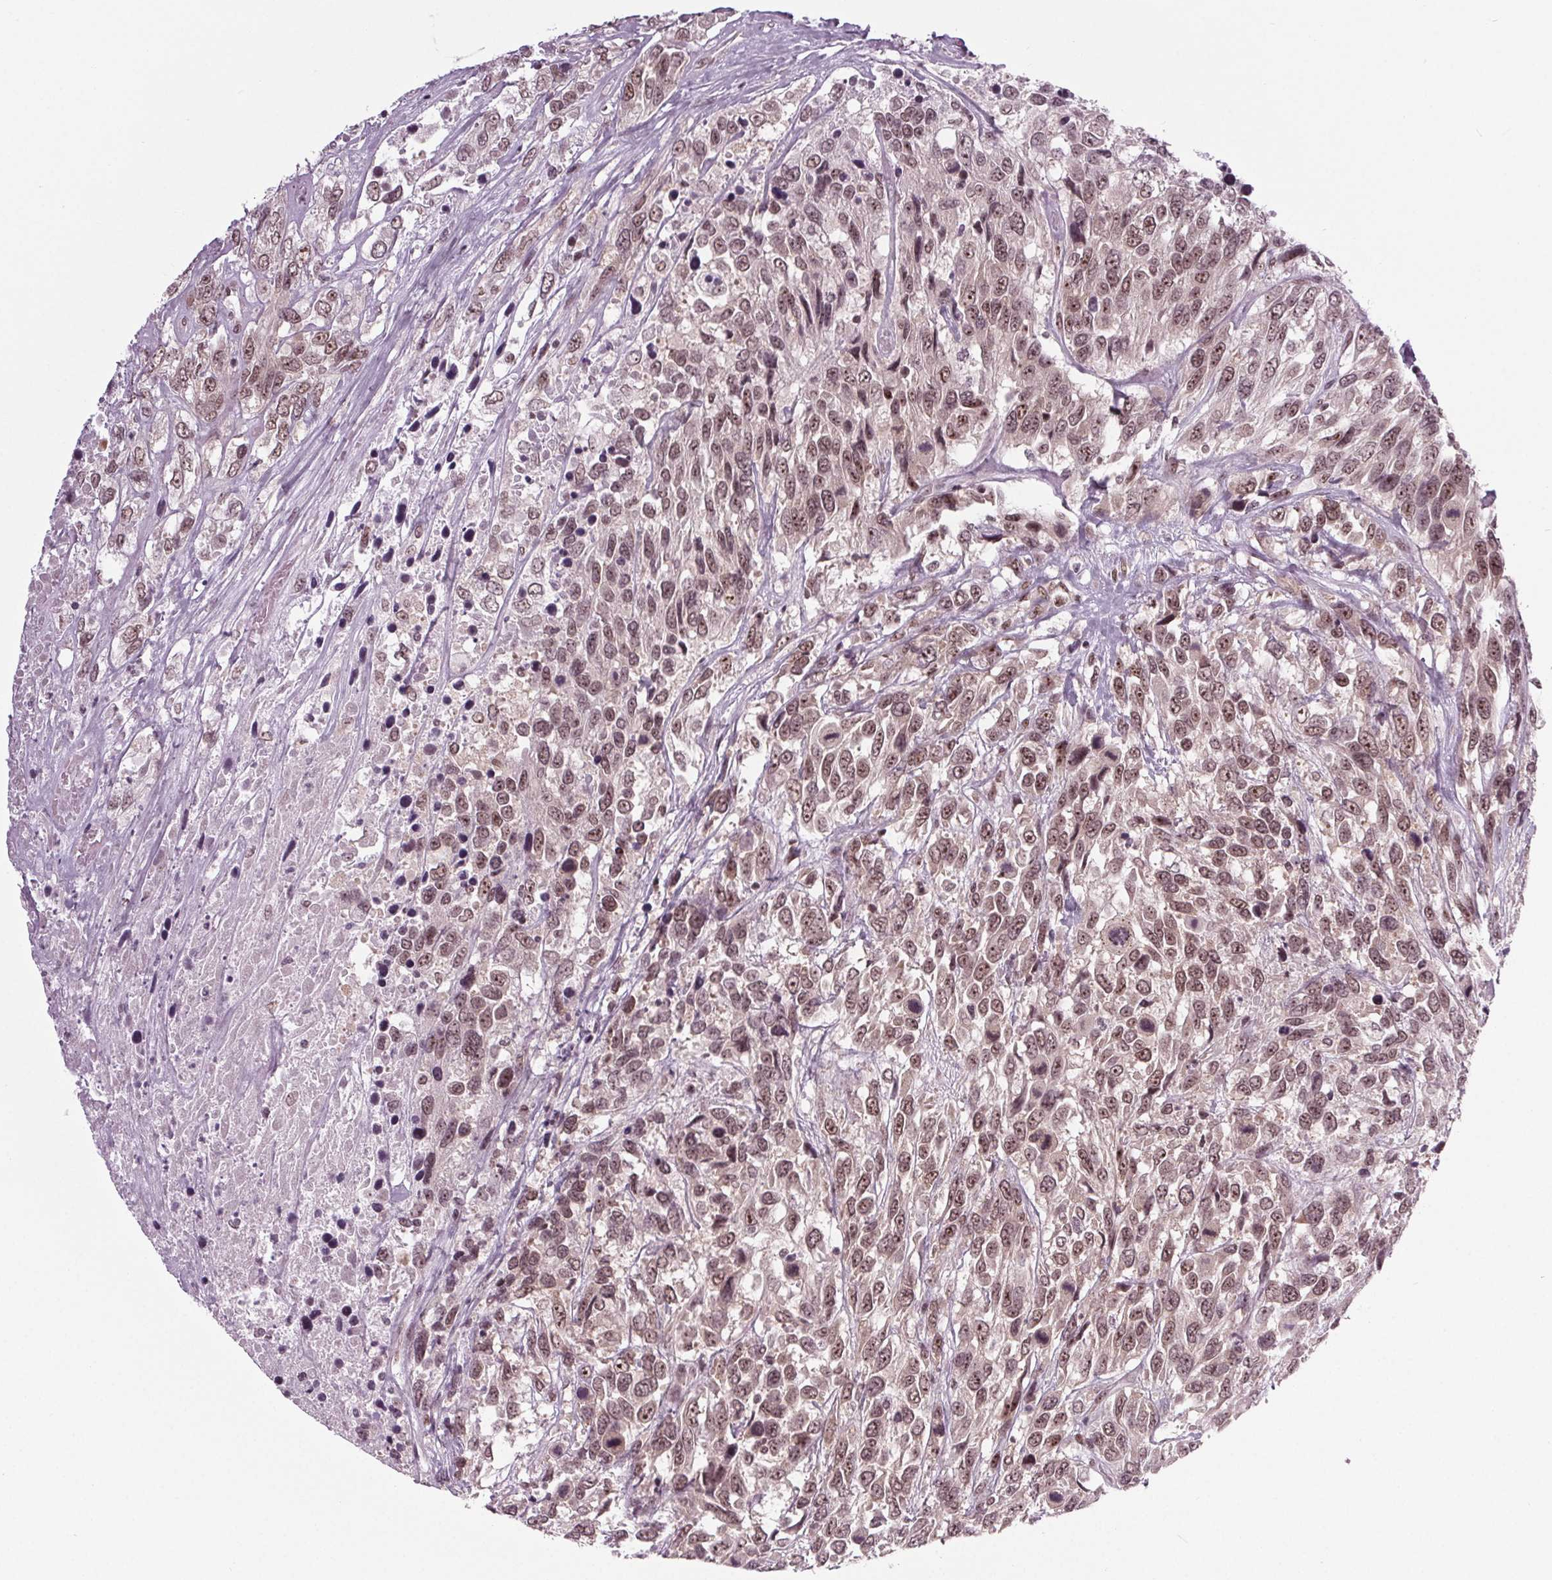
{"staining": {"intensity": "weak", "quantity": "25%-75%", "location": "nuclear"}, "tissue": "urothelial cancer", "cell_type": "Tumor cells", "image_type": "cancer", "snomed": [{"axis": "morphology", "description": "Urothelial carcinoma, High grade"}, {"axis": "topography", "description": "Urinary bladder"}], "caption": "Immunohistochemical staining of urothelial carcinoma (high-grade) demonstrates low levels of weak nuclear staining in approximately 25%-75% of tumor cells.", "gene": "DDX41", "patient": {"sex": "female", "age": 70}}